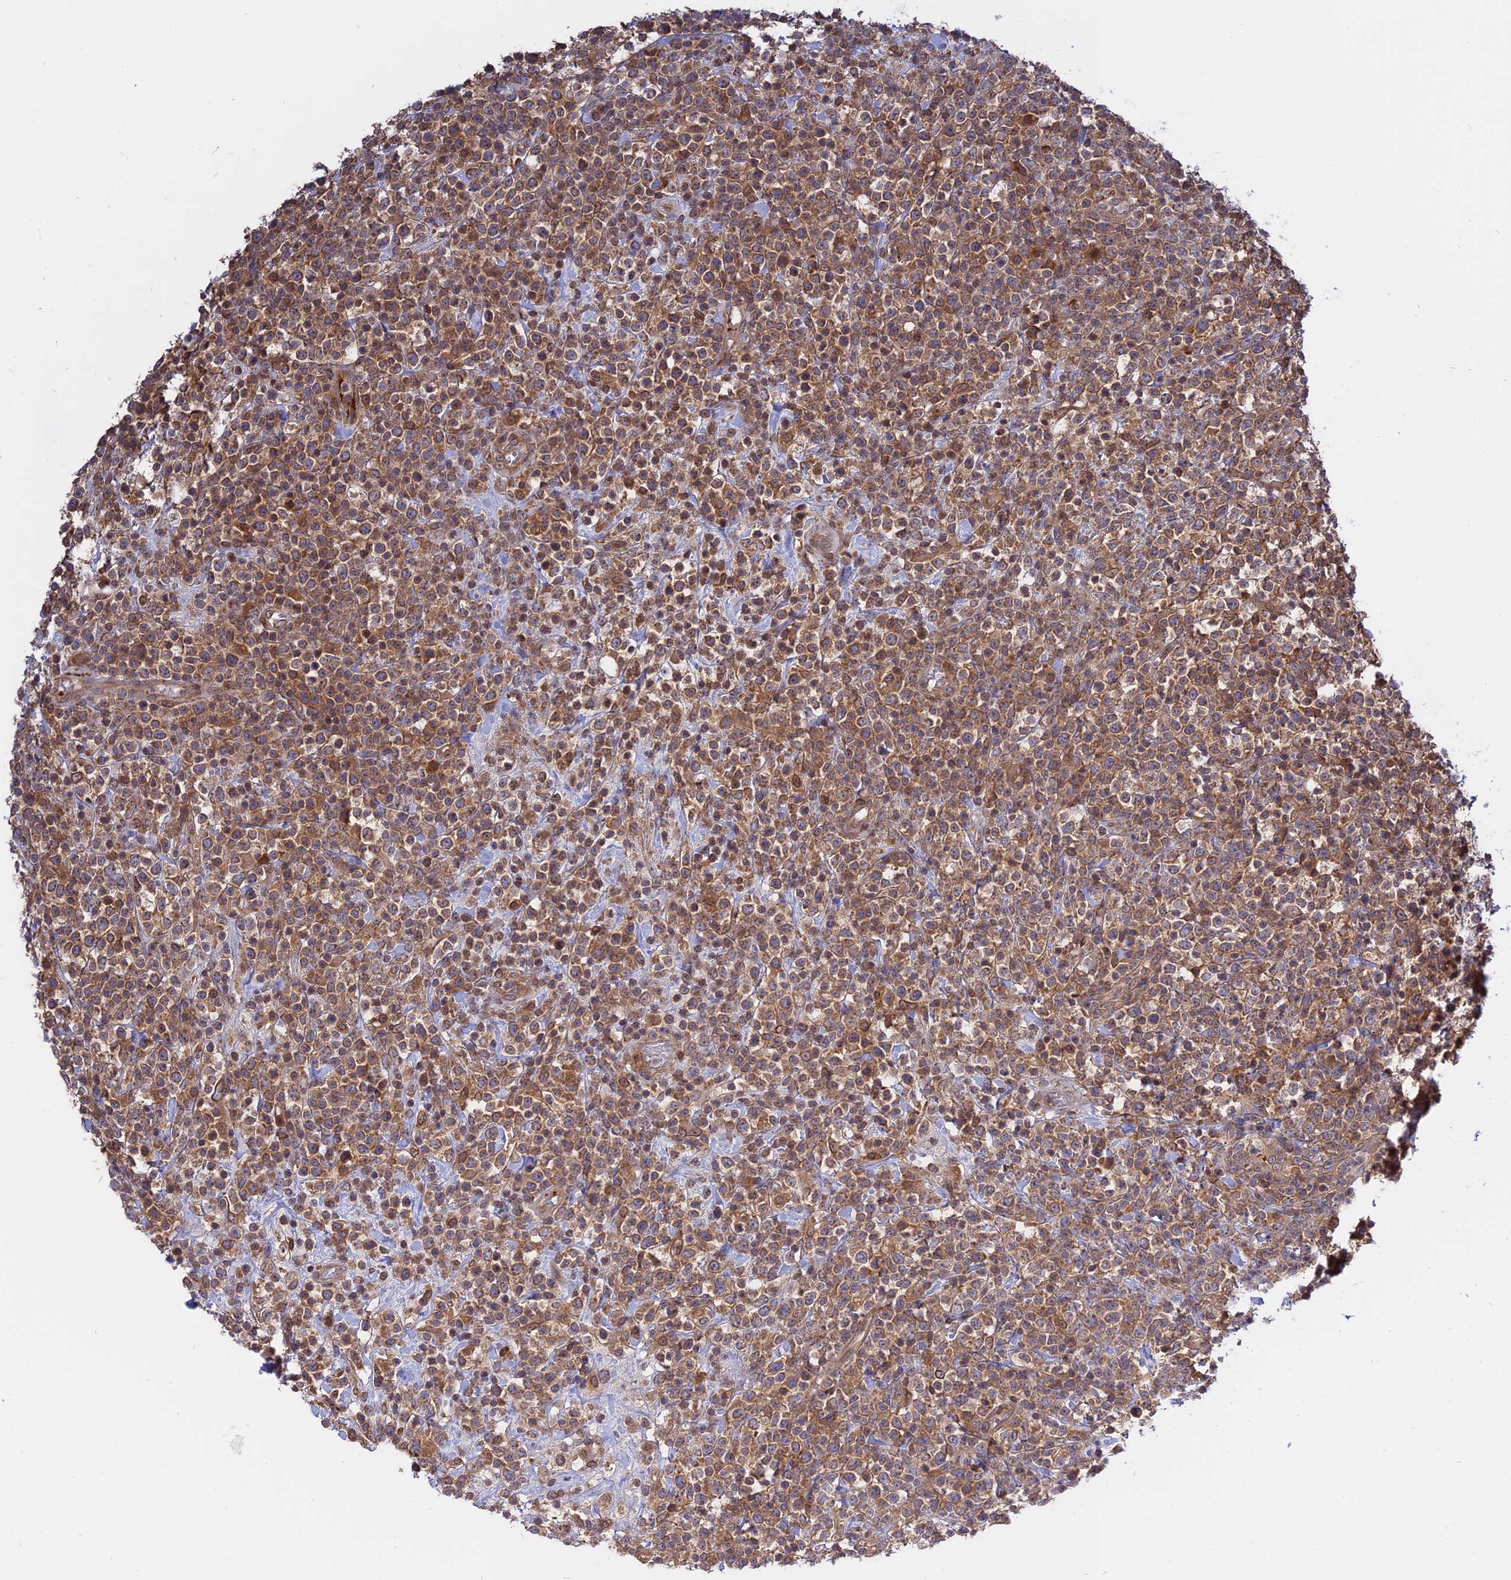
{"staining": {"intensity": "moderate", "quantity": ">75%", "location": "cytoplasmic/membranous"}, "tissue": "lymphoma", "cell_type": "Tumor cells", "image_type": "cancer", "snomed": [{"axis": "morphology", "description": "Malignant lymphoma, non-Hodgkin's type, High grade"}, {"axis": "topography", "description": "Colon"}], "caption": "This is a photomicrograph of immunohistochemistry staining of lymphoma, which shows moderate expression in the cytoplasmic/membranous of tumor cells.", "gene": "IL21R", "patient": {"sex": "female", "age": 53}}